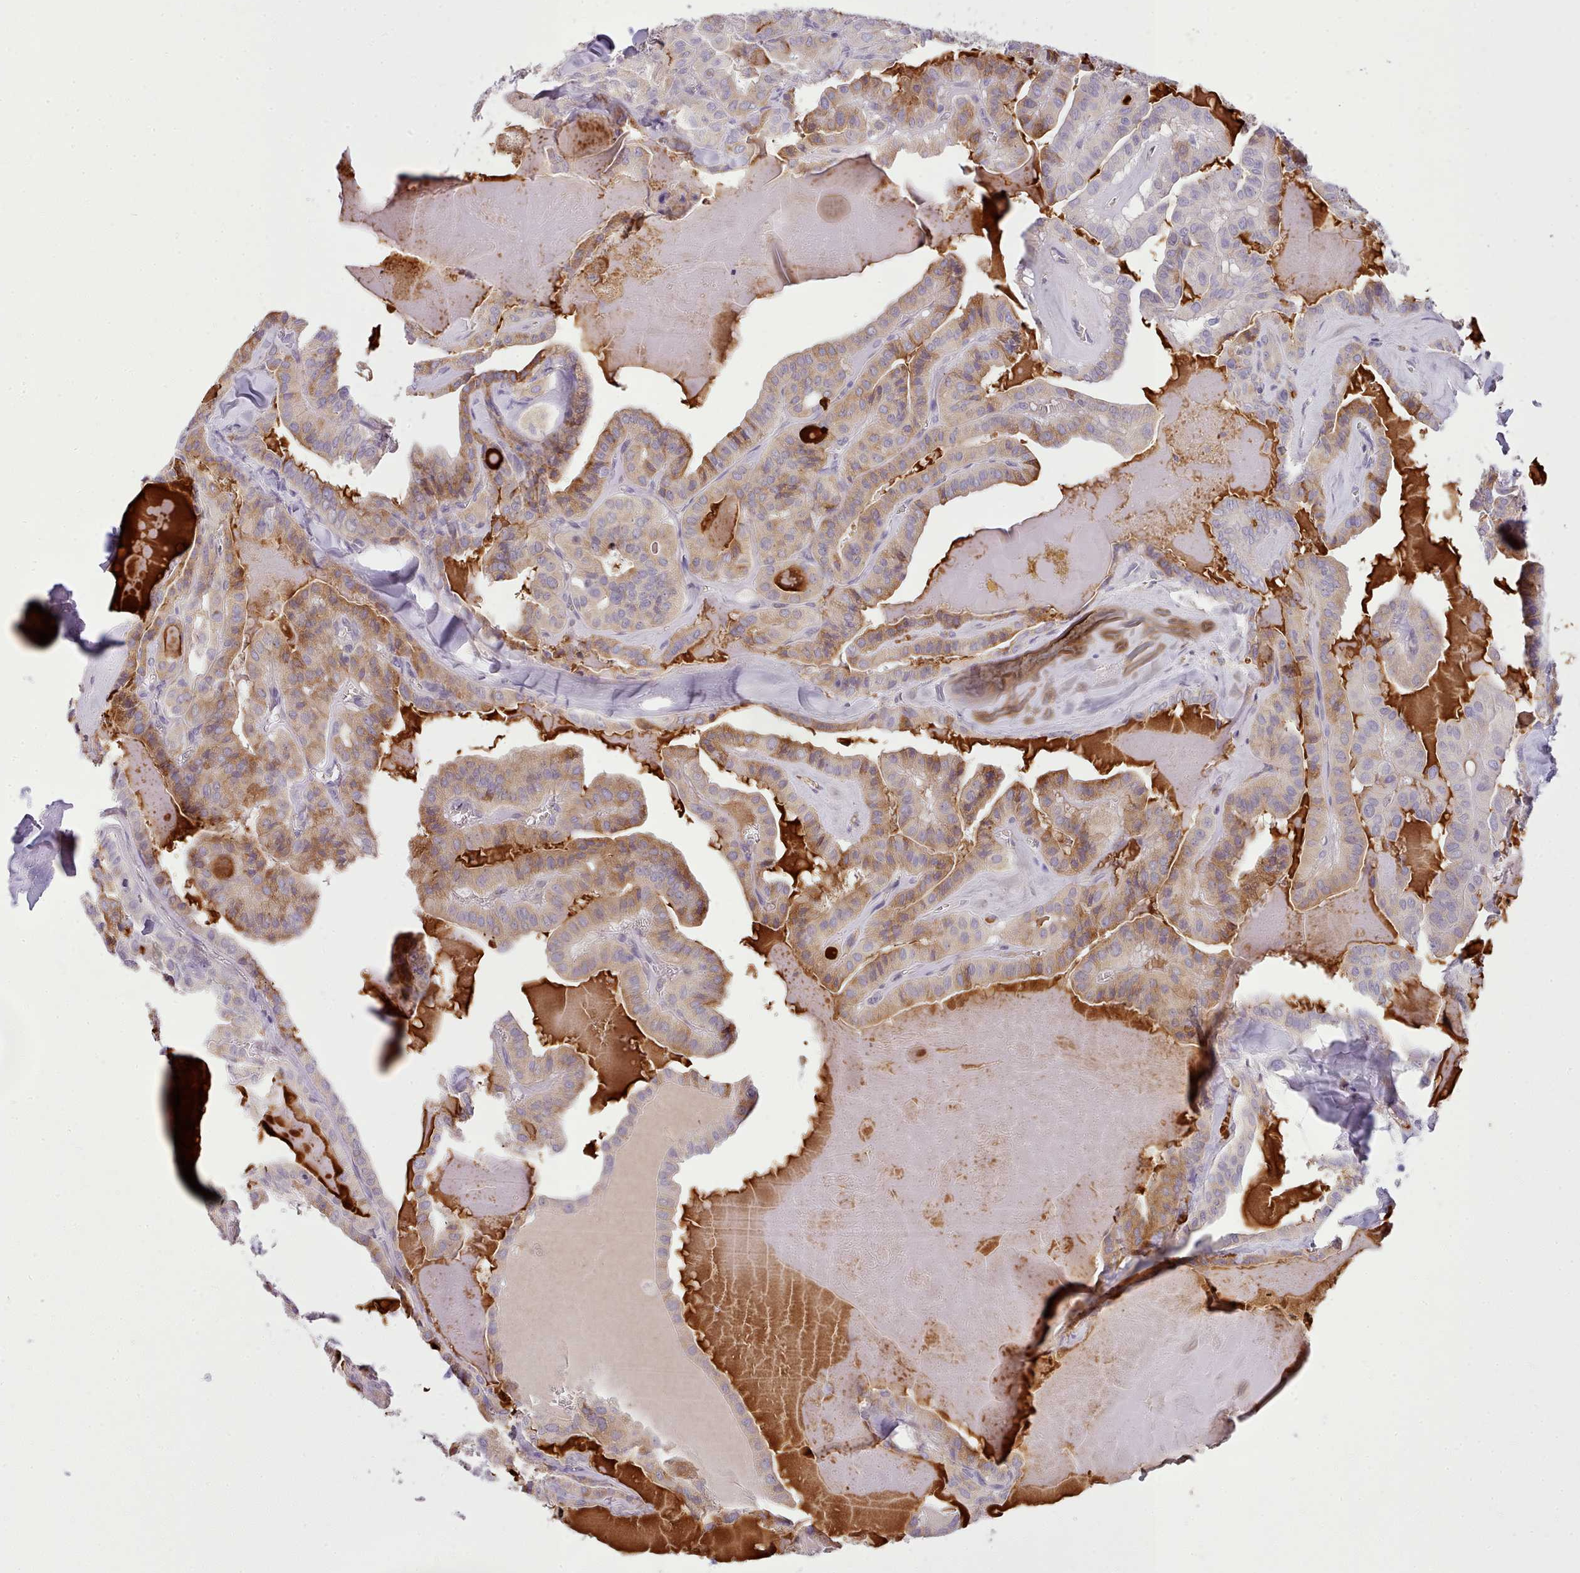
{"staining": {"intensity": "moderate", "quantity": "25%-75%", "location": "cytoplasmic/membranous"}, "tissue": "thyroid cancer", "cell_type": "Tumor cells", "image_type": "cancer", "snomed": [{"axis": "morphology", "description": "Papillary adenocarcinoma, NOS"}, {"axis": "topography", "description": "Thyroid gland"}], "caption": "The photomicrograph exhibits a brown stain indicating the presence of a protein in the cytoplasmic/membranous of tumor cells in thyroid cancer (papillary adenocarcinoma).", "gene": "FAM83E", "patient": {"sex": "male", "age": 52}}